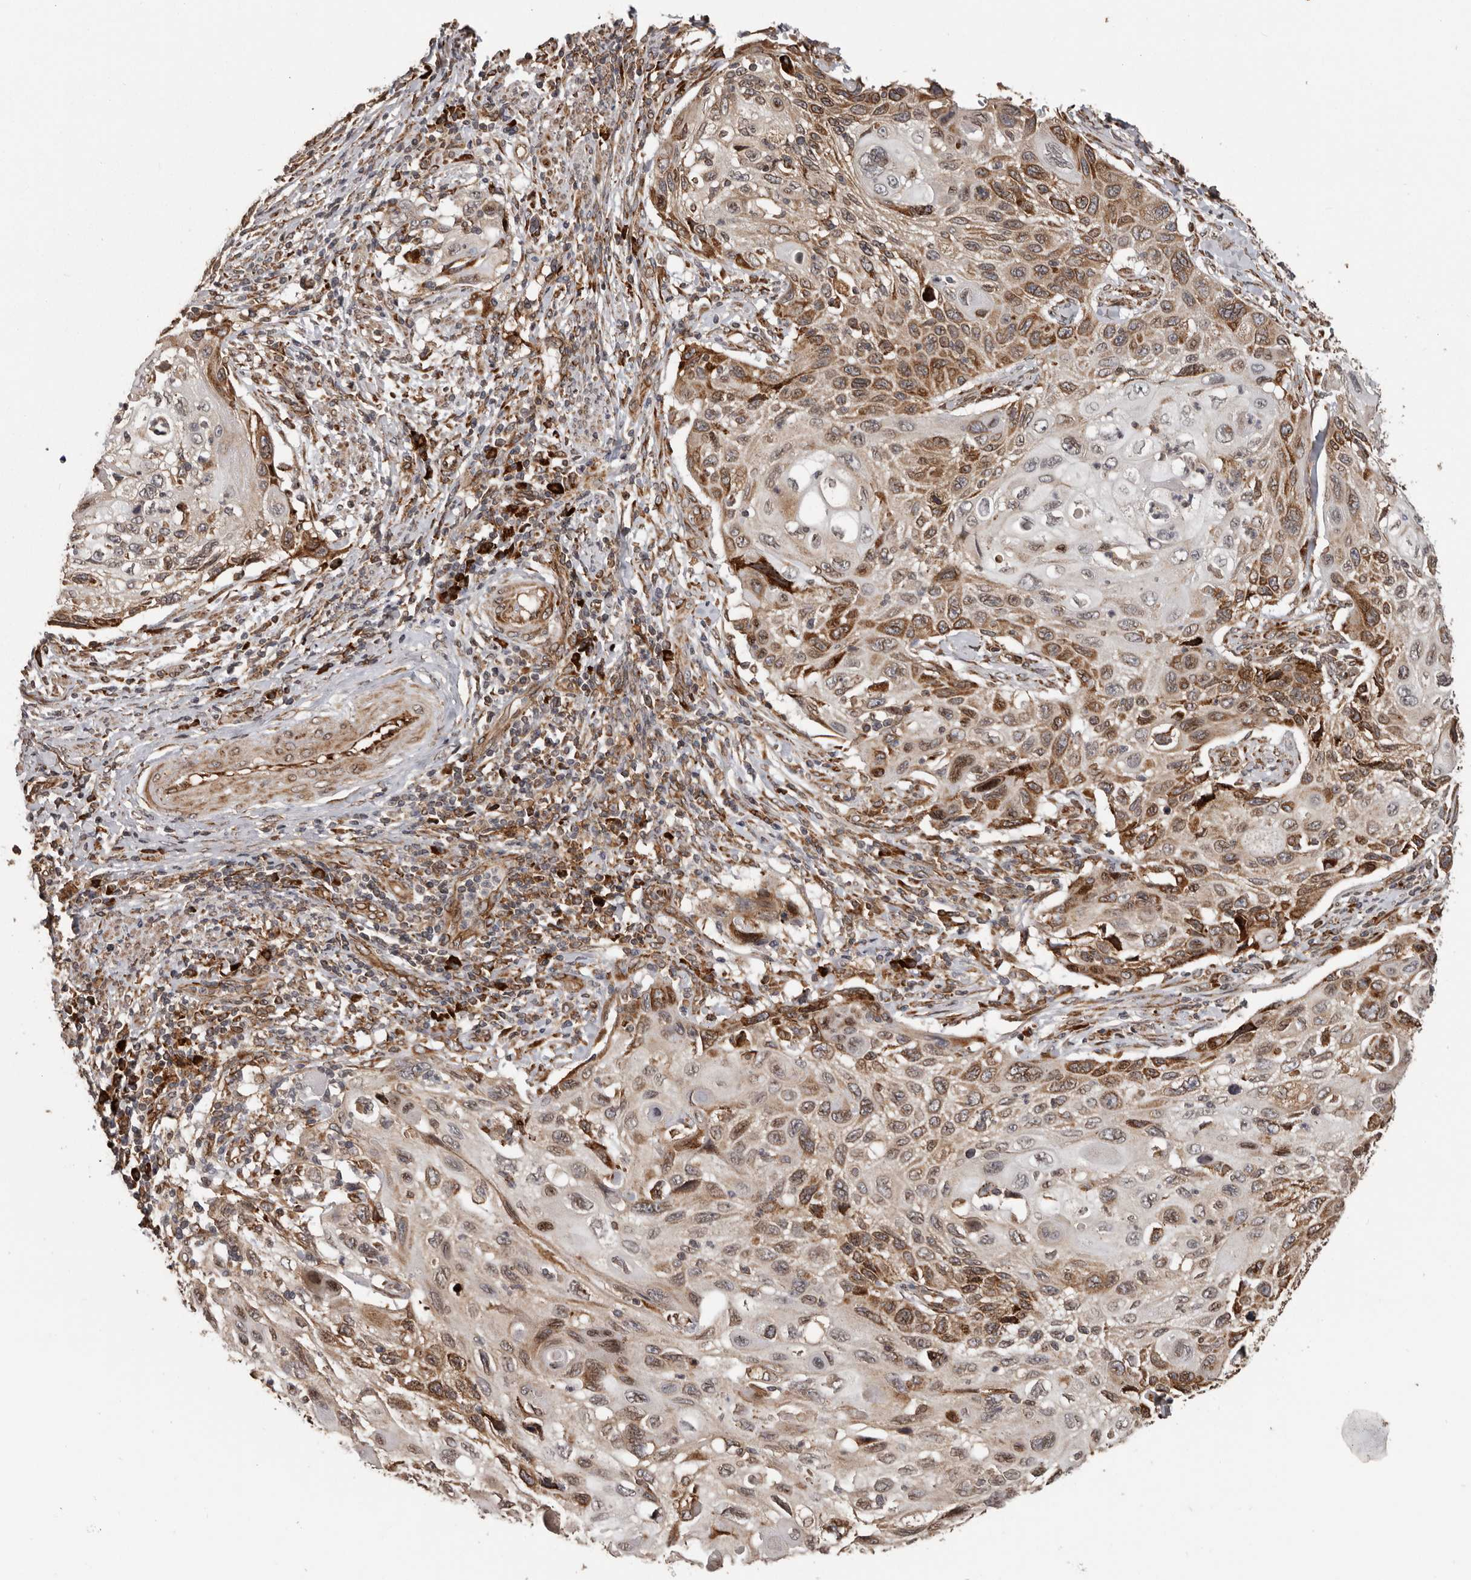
{"staining": {"intensity": "moderate", "quantity": ">75%", "location": "cytoplasmic/membranous"}, "tissue": "cervical cancer", "cell_type": "Tumor cells", "image_type": "cancer", "snomed": [{"axis": "morphology", "description": "Squamous cell carcinoma, NOS"}, {"axis": "topography", "description": "Cervix"}], "caption": "This is a histology image of immunohistochemistry (IHC) staining of cervical cancer (squamous cell carcinoma), which shows moderate positivity in the cytoplasmic/membranous of tumor cells.", "gene": "NUP43", "patient": {"sex": "female", "age": 70}}